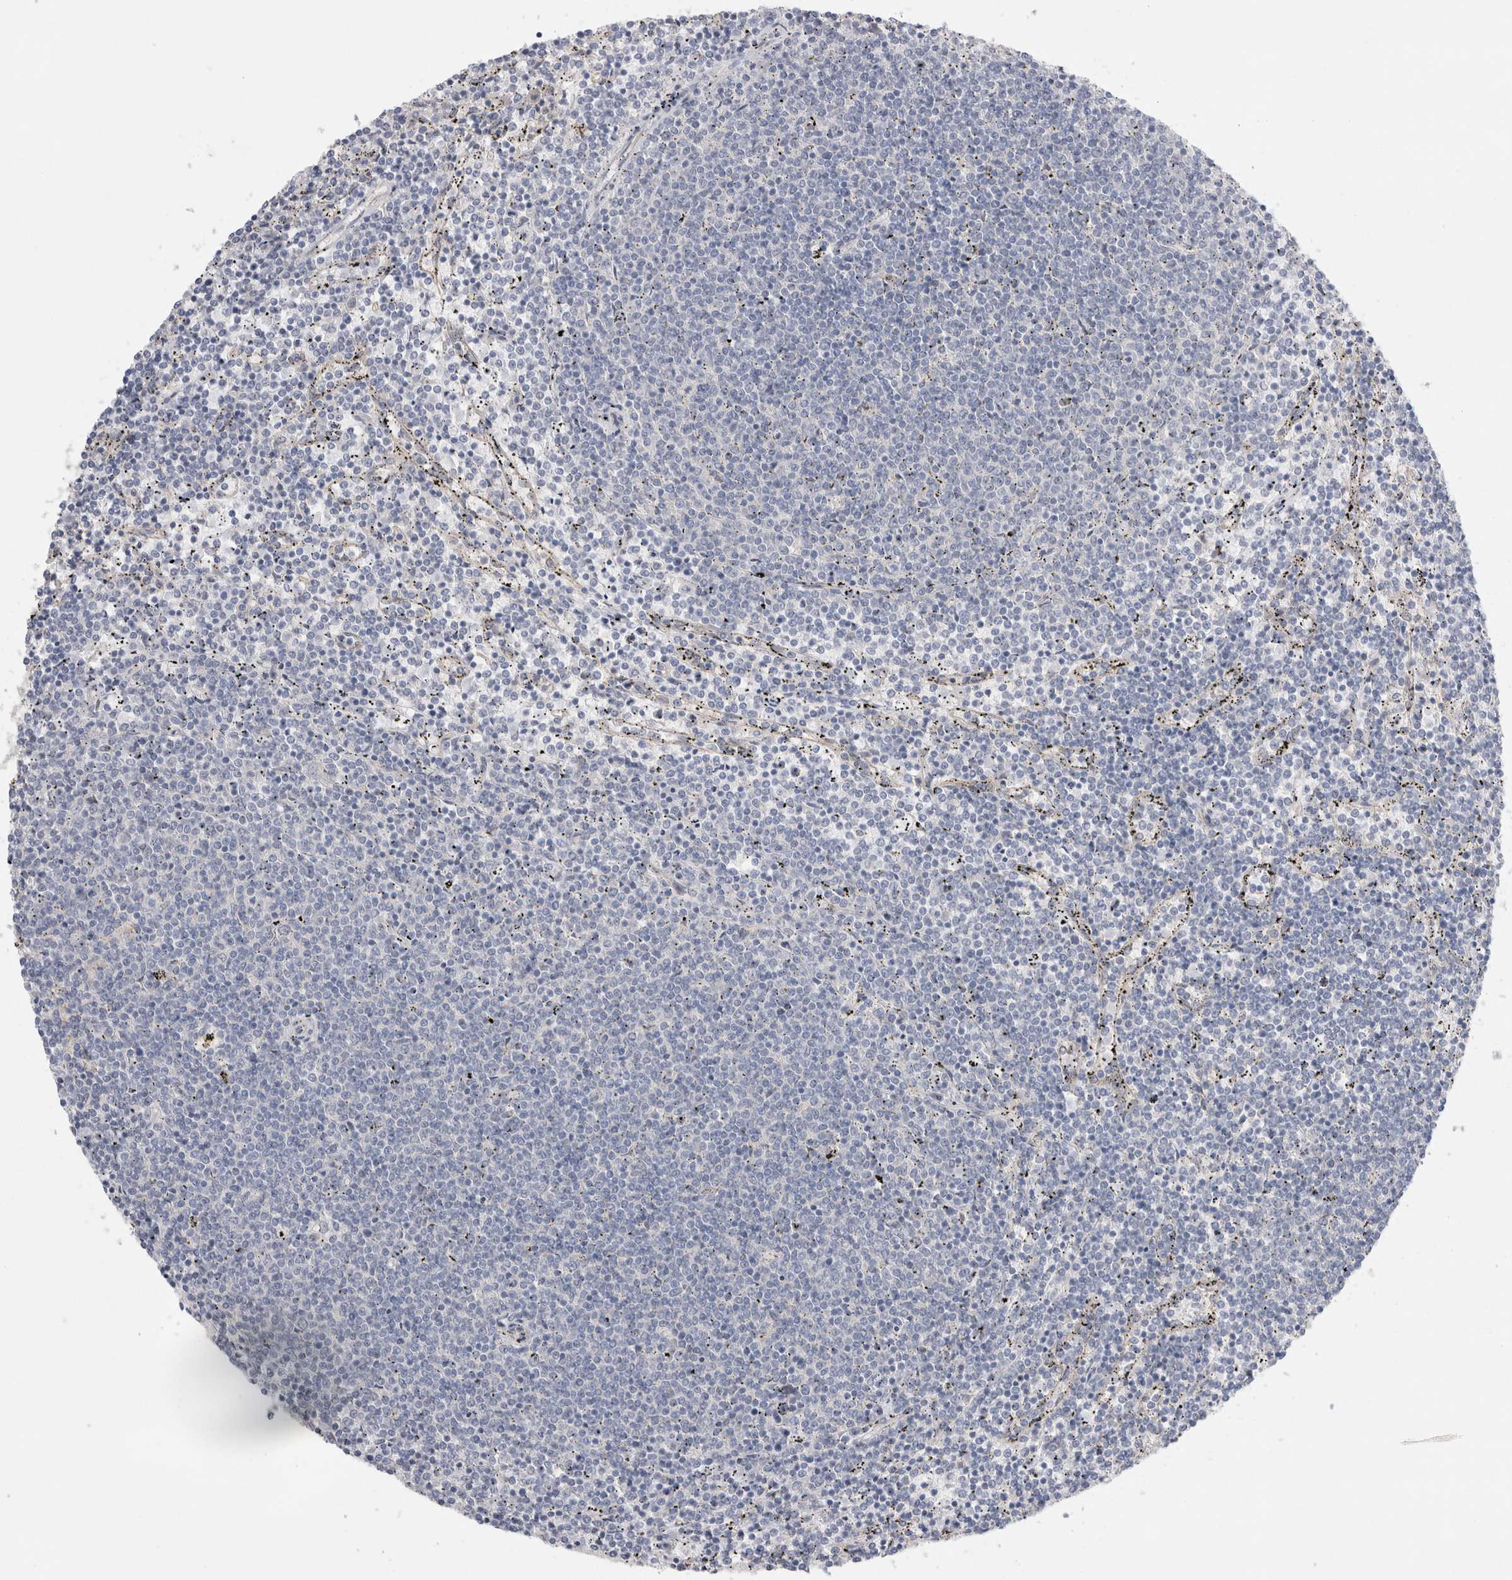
{"staining": {"intensity": "negative", "quantity": "none", "location": "none"}, "tissue": "lymphoma", "cell_type": "Tumor cells", "image_type": "cancer", "snomed": [{"axis": "morphology", "description": "Malignant lymphoma, non-Hodgkin's type, Low grade"}, {"axis": "topography", "description": "Spleen"}], "caption": "Immunohistochemical staining of lymphoma shows no significant positivity in tumor cells.", "gene": "WIPF2", "patient": {"sex": "female", "age": 50}}